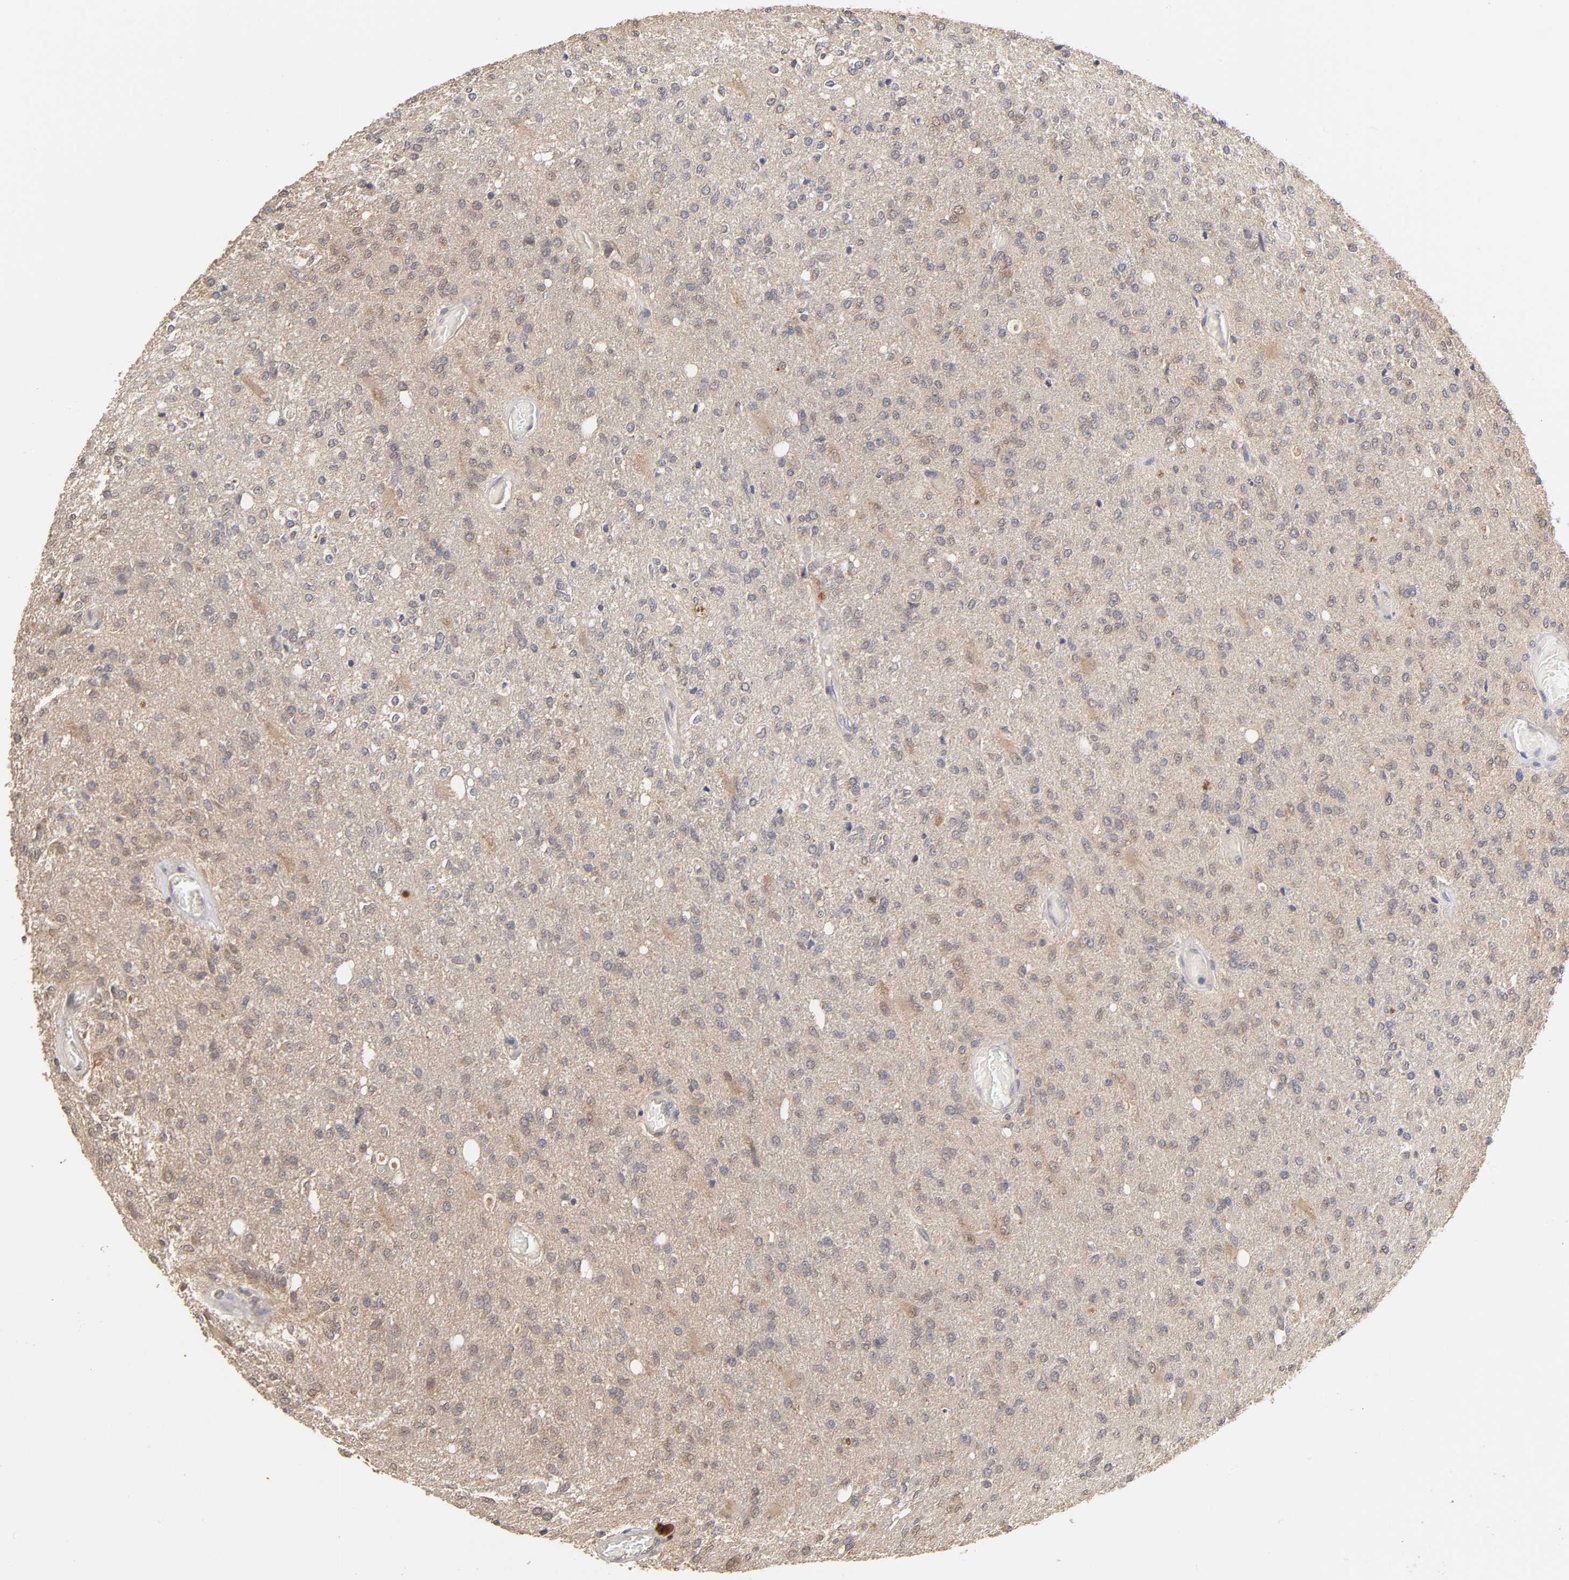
{"staining": {"intensity": "weak", "quantity": "<25%", "location": "cytoplasmic/membranous"}, "tissue": "glioma", "cell_type": "Tumor cells", "image_type": "cancer", "snomed": [{"axis": "morphology", "description": "Normal tissue, NOS"}, {"axis": "morphology", "description": "Glioma, malignant, High grade"}, {"axis": "topography", "description": "Cerebral cortex"}], "caption": "This is an IHC photomicrograph of high-grade glioma (malignant). There is no positivity in tumor cells.", "gene": "MAPK1", "patient": {"sex": "male", "age": 77}}